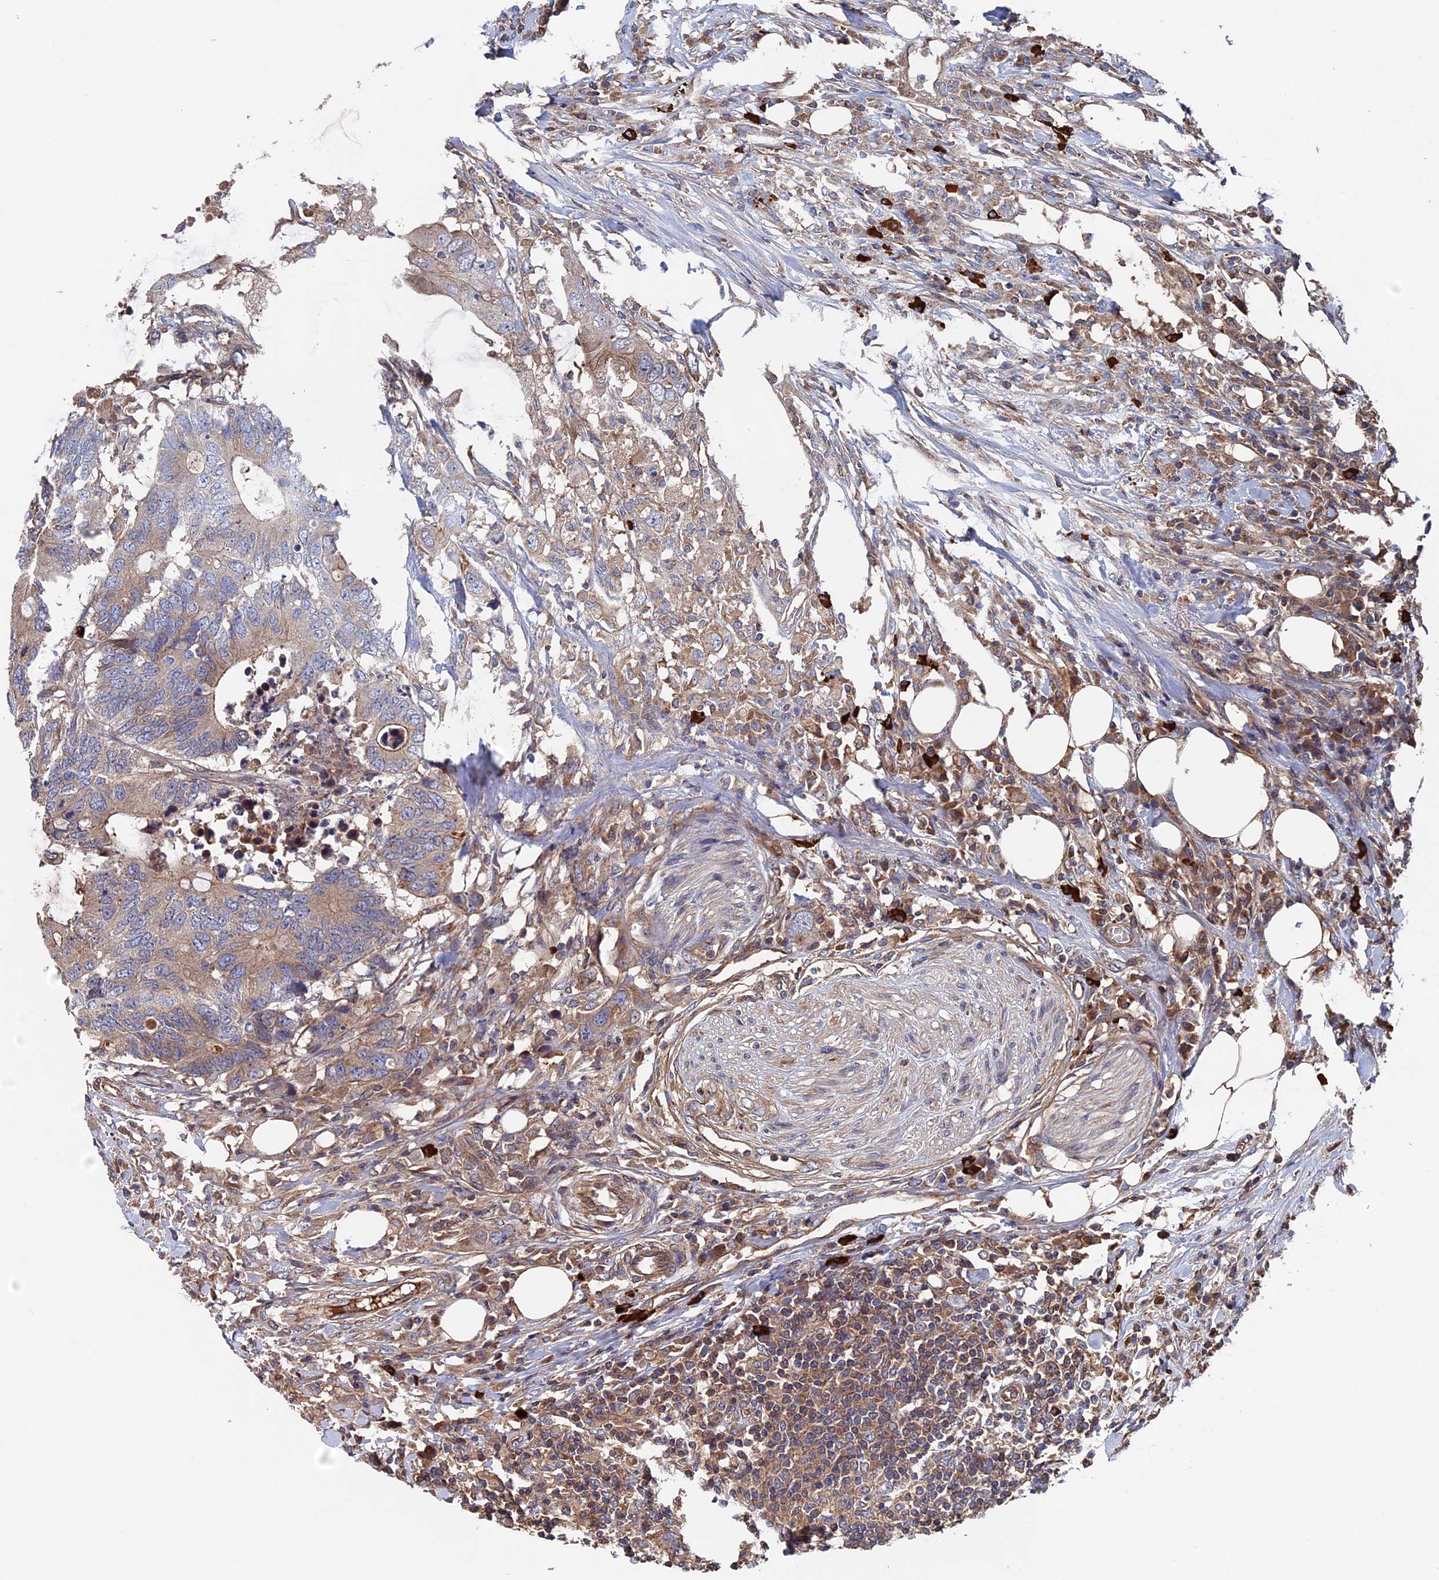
{"staining": {"intensity": "weak", "quantity": "25%-75%", "location": "cytoplasmic/membranous"}, "tissue": "colorectal cancer", "cell_type": "Tumor cells", "image_type": "cancer", "snomed": [{"axis": "morphology", "description": "Adenocarcinoma, NOS"}, {"axis": "topography", "description": "Colon"}], "caption": "Adenocarcinoma (colorectal) was stained to show a protein in brown. There is low levels of weak cytoplasmic/membranous staining in approximately 25%-75% of tumor cells.", "gene": "RPUSD1", "patient": {"sex": "male", "age": 71}}